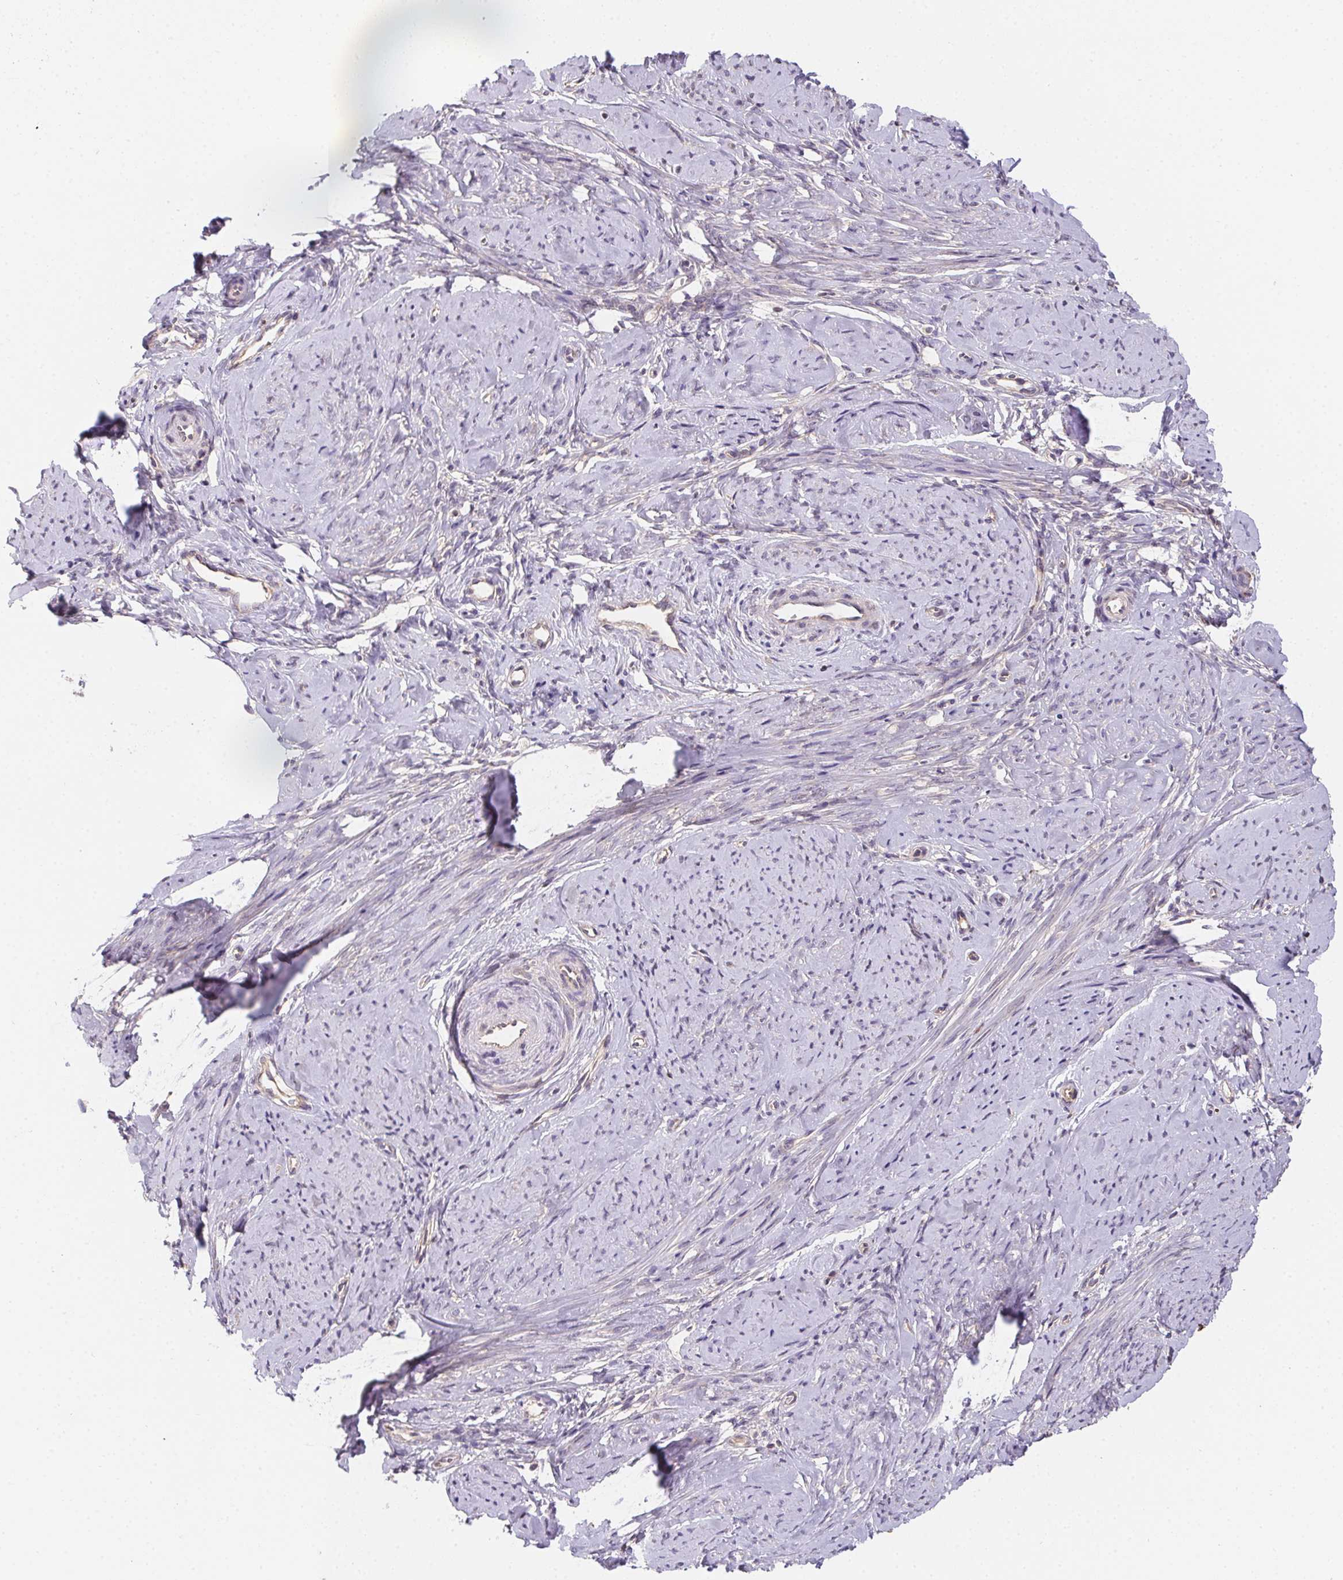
{"staining": {"intensity": "negative", "quantity": "none", "location": "none"}, "tissue": "smooth muscle", "cell_type": "Smooth muscle cells", "image_type": "normal", "snomed": [{"axis": "morphology", "description": "Normal tissue, NOS"}, {"axis": "topography", "description": "Smooth muscle"}], "caption": "An IHC micrograph of normal smooth muscle is shown. There is no staining in smooth muscle cells of smooth muscle.", "gene": "PRKAA1", "patient": {"sex": "female", "age": 48}}